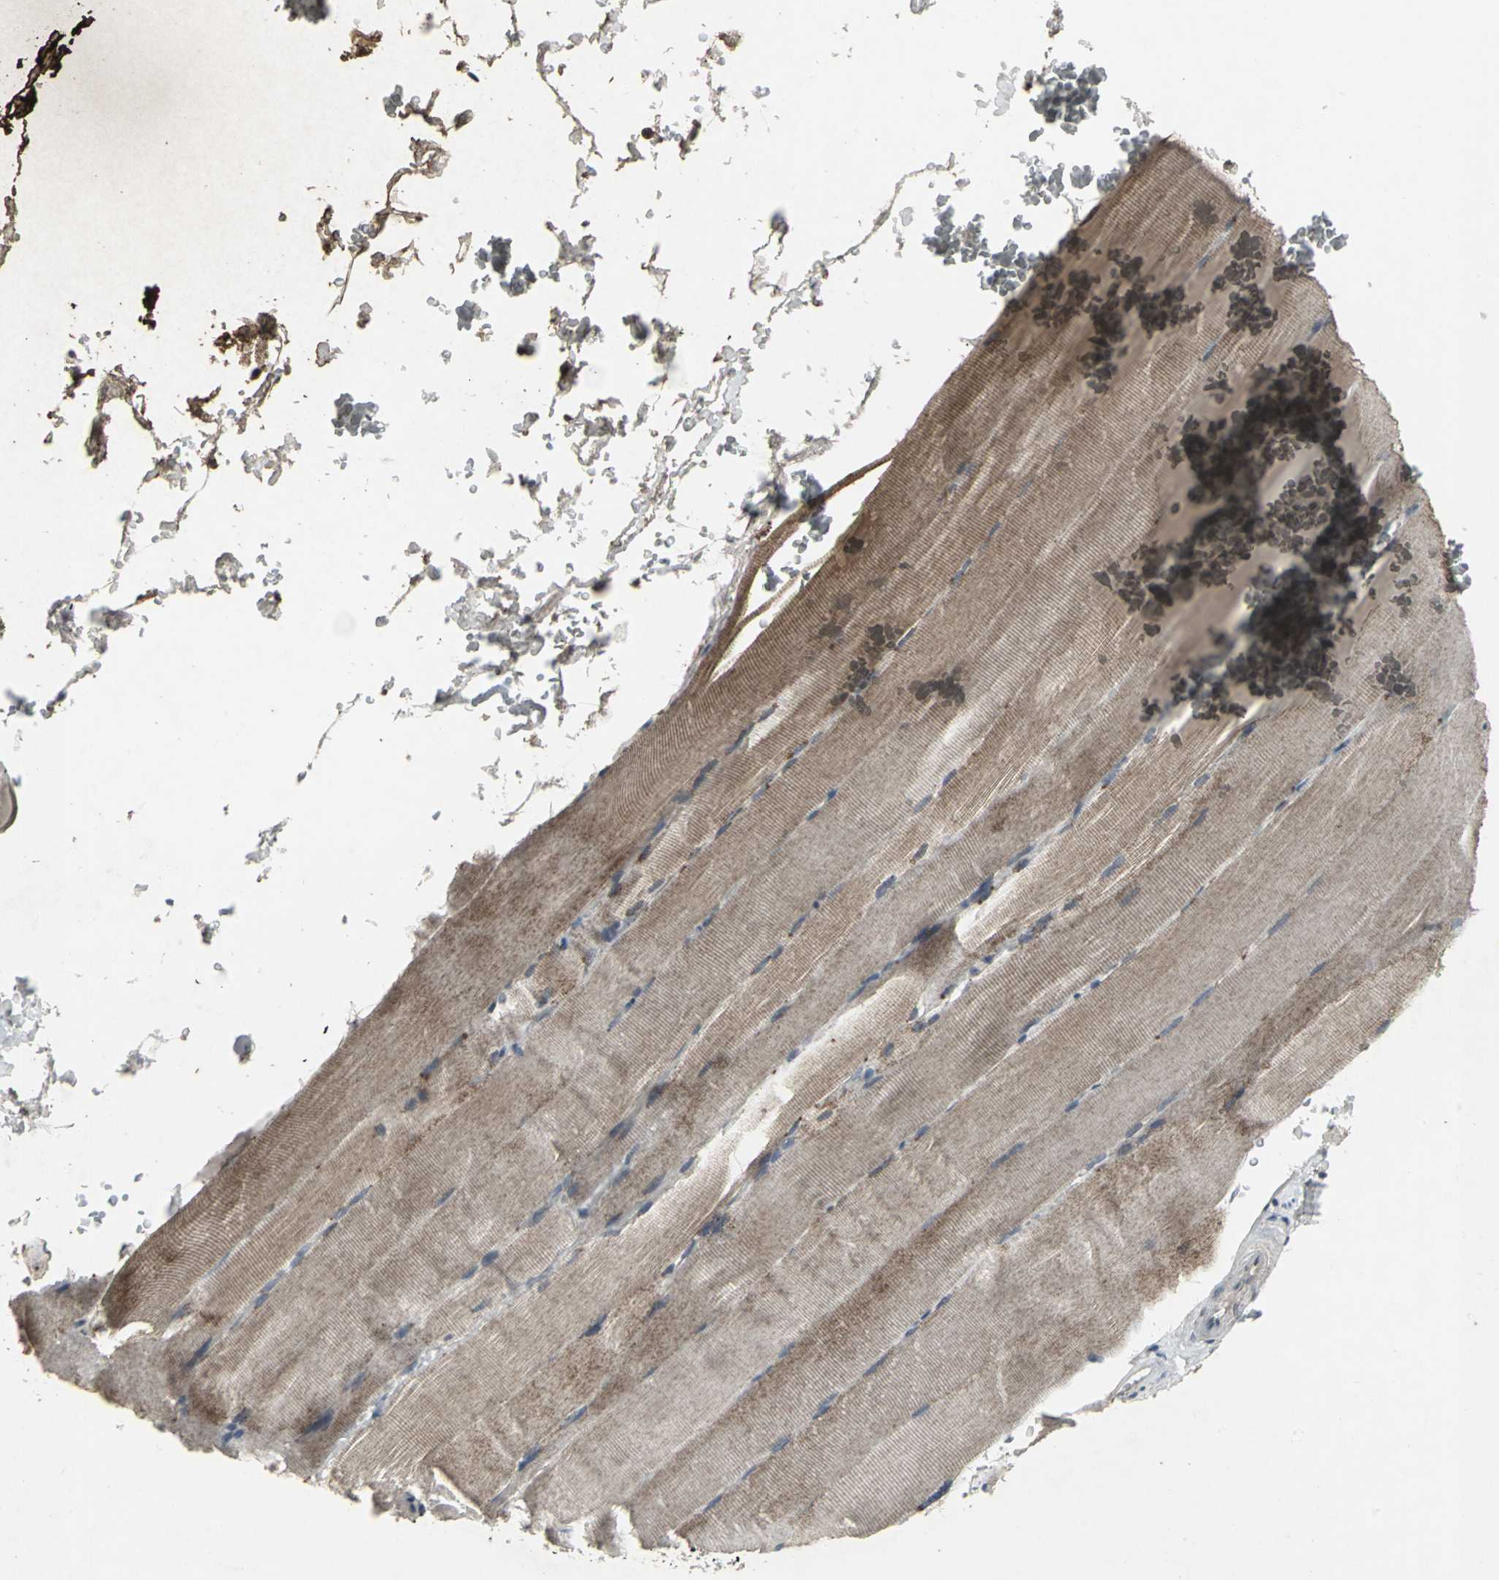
{"staining": {"intensity": "moderate", "quantity": ">75%", "location": "cytoplasmic/membranous"}, "tissue": "skeletal muscle", "cell_type": "Myocytes", "image_type": "normal", "snomed": [{"axis": "morphology", "description": "Normal tissue, NOS"}, {"axis": "topography", "description": "Skeletal muscle"}, {"axis": "topography", "description": "Parathyroid gland"}], "caption": "Immunohistochemistry (IHC) of normal human skeletal muscle demonstrates medium levels of moderate cytoplasmic/membranous expression in approximately >75% of myocytes.", "gene": "BMP4", "patient": {"sex": "female", "age": 37}}